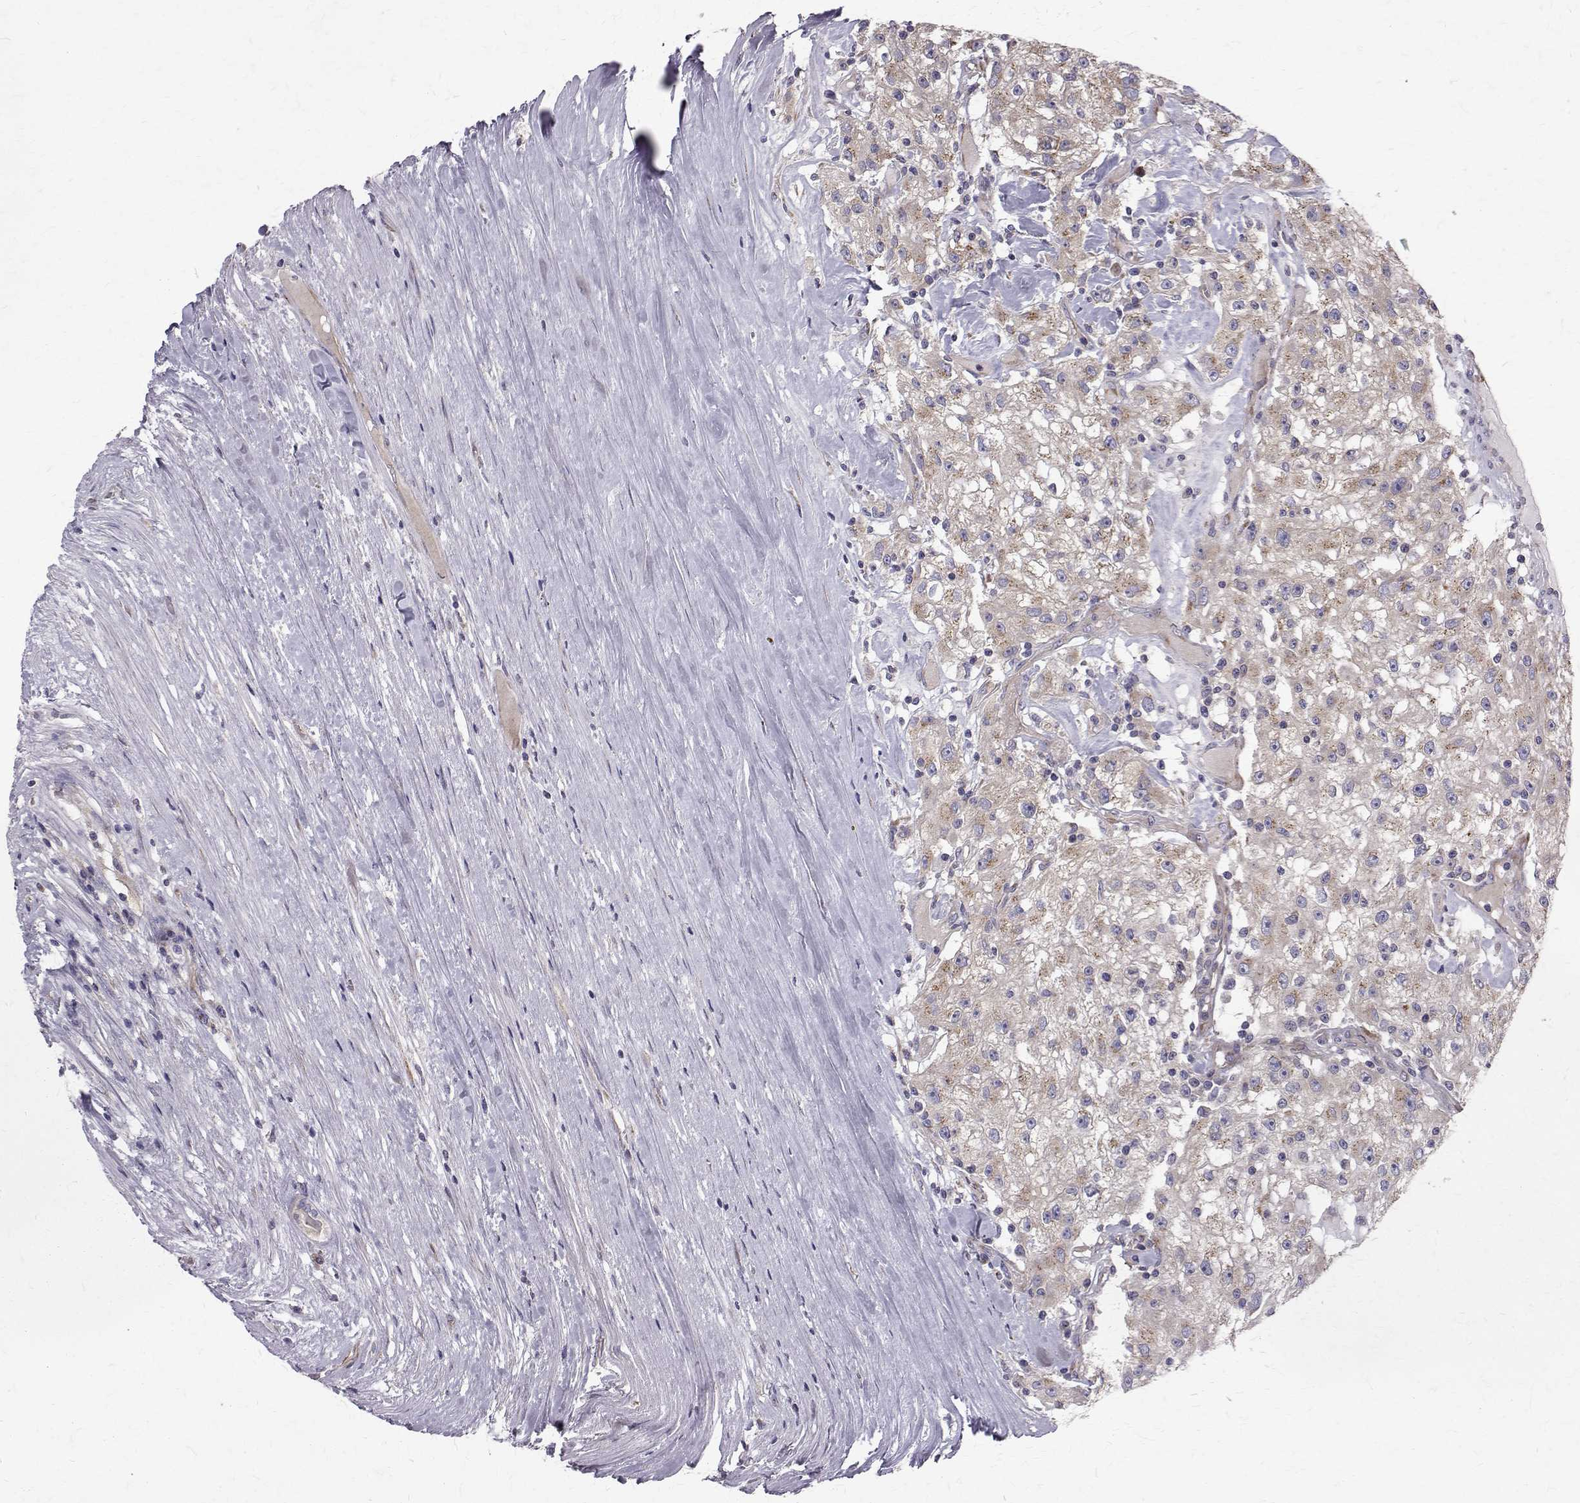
{"staining": {"intensity": "weak", "quantity": "<25%", "location": "cytoplasmic/membranous"}, "tissue": "renal cancer", "cell_type": "Tumor cells", "image_type": "cancer", "snomed": [{"axis": "morphology", "description": "Adenocarcinoma, NOS"}, {"axis": "topography", "description": "Kidney"}], "caption": "High magnification brightfield microscopy of renal cancer stained with DAB (3,3'-diaminobenzidine) (brown) and counterstained with hematoxylin (blue): tumor cells show no significant positivity.", "gene": "ARFGAP1", "patient": {"sex": "female", "age": 67}}